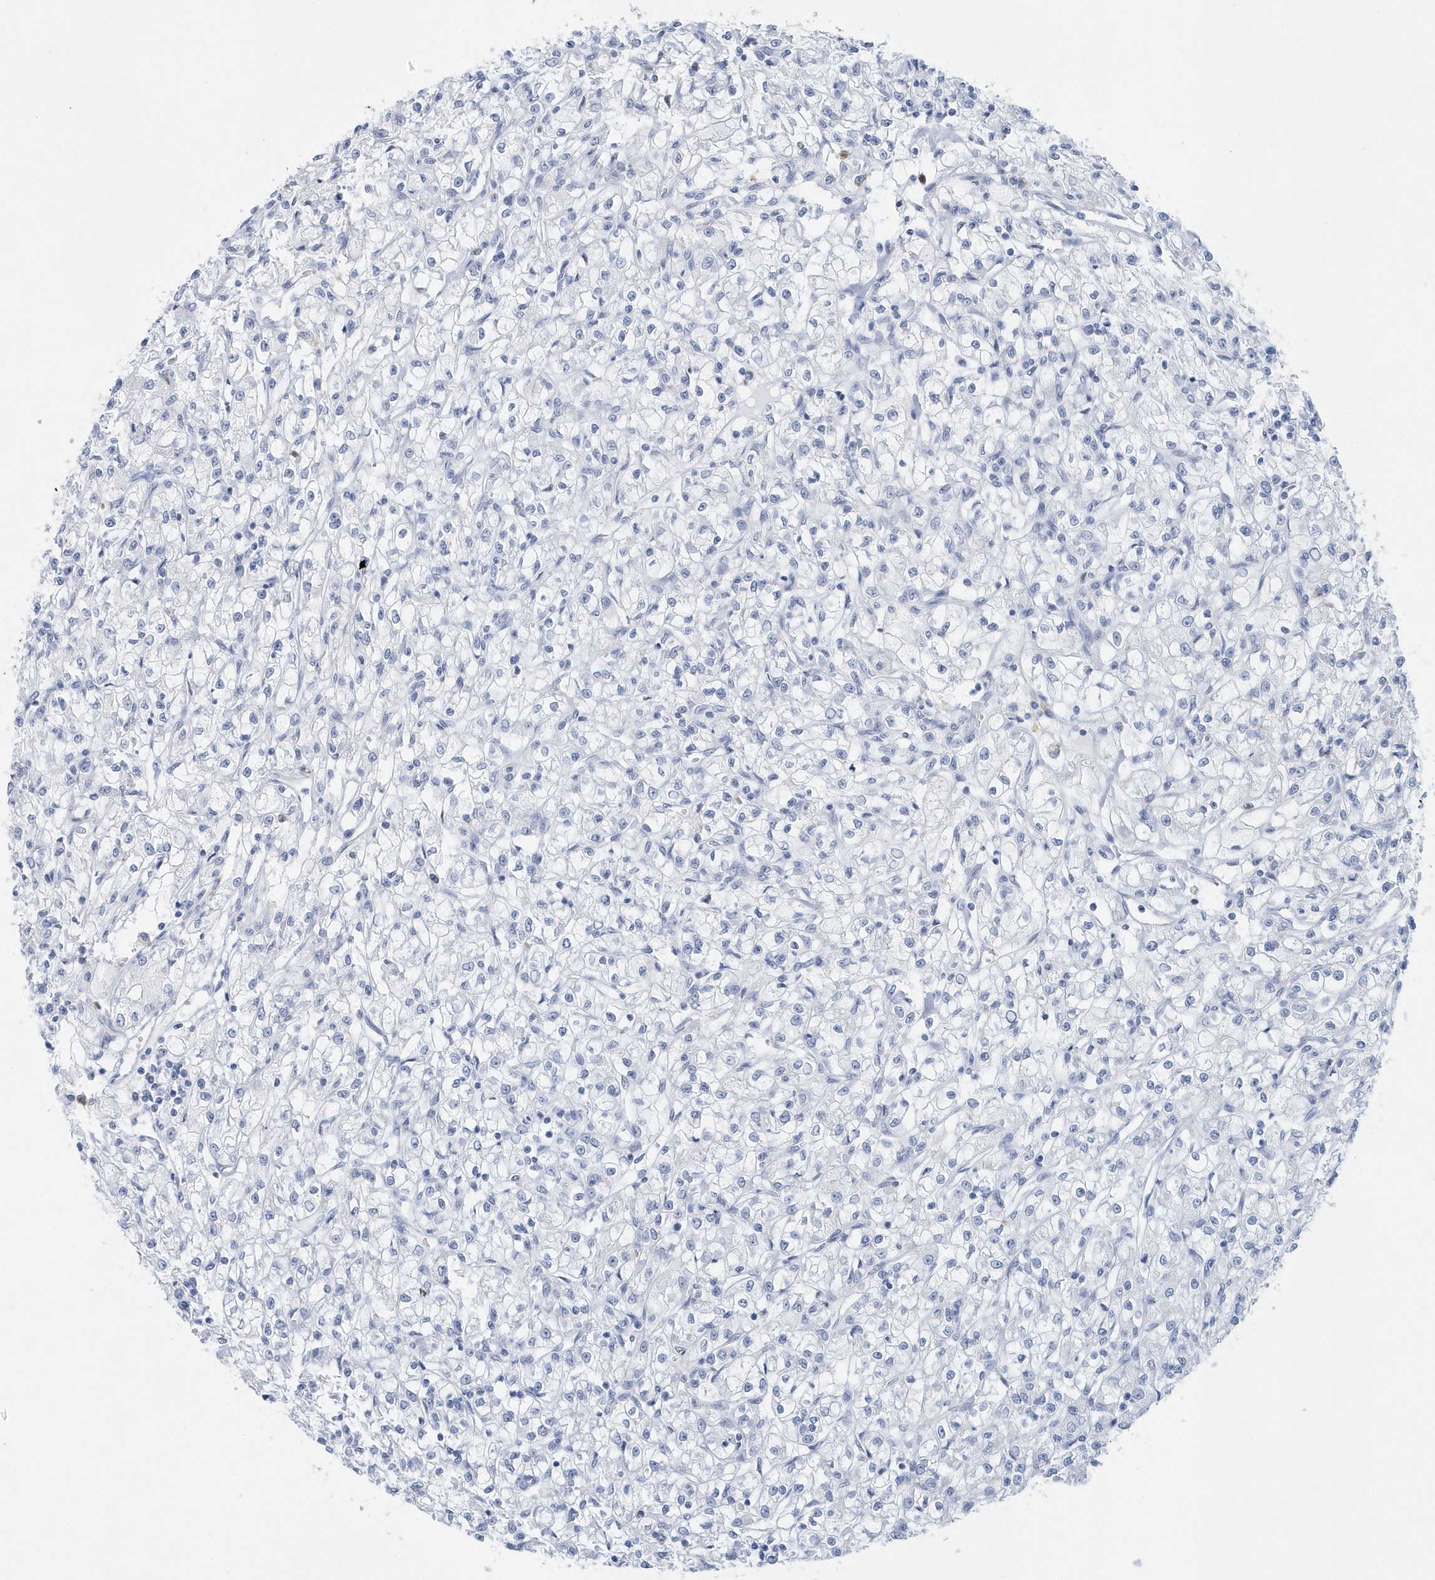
{"staining": {"intensity": "negative", "quantity": "none", "location": "none"}, "tissue": "renal cancer", "cell_type": "Tumor cells", "image_type": "cancer", "snomed": [{"axis": "morphology", "description": "Adenocarcinoma, NOS"}, {"axis": "topography", "description": "Kidney"}], "caption": "The IHC image has no significant positivity in tumor cells of renal adenocarcinoma tissue.", "gene": "PTPRO", "patient": {"sex": "female", "age": 59}}